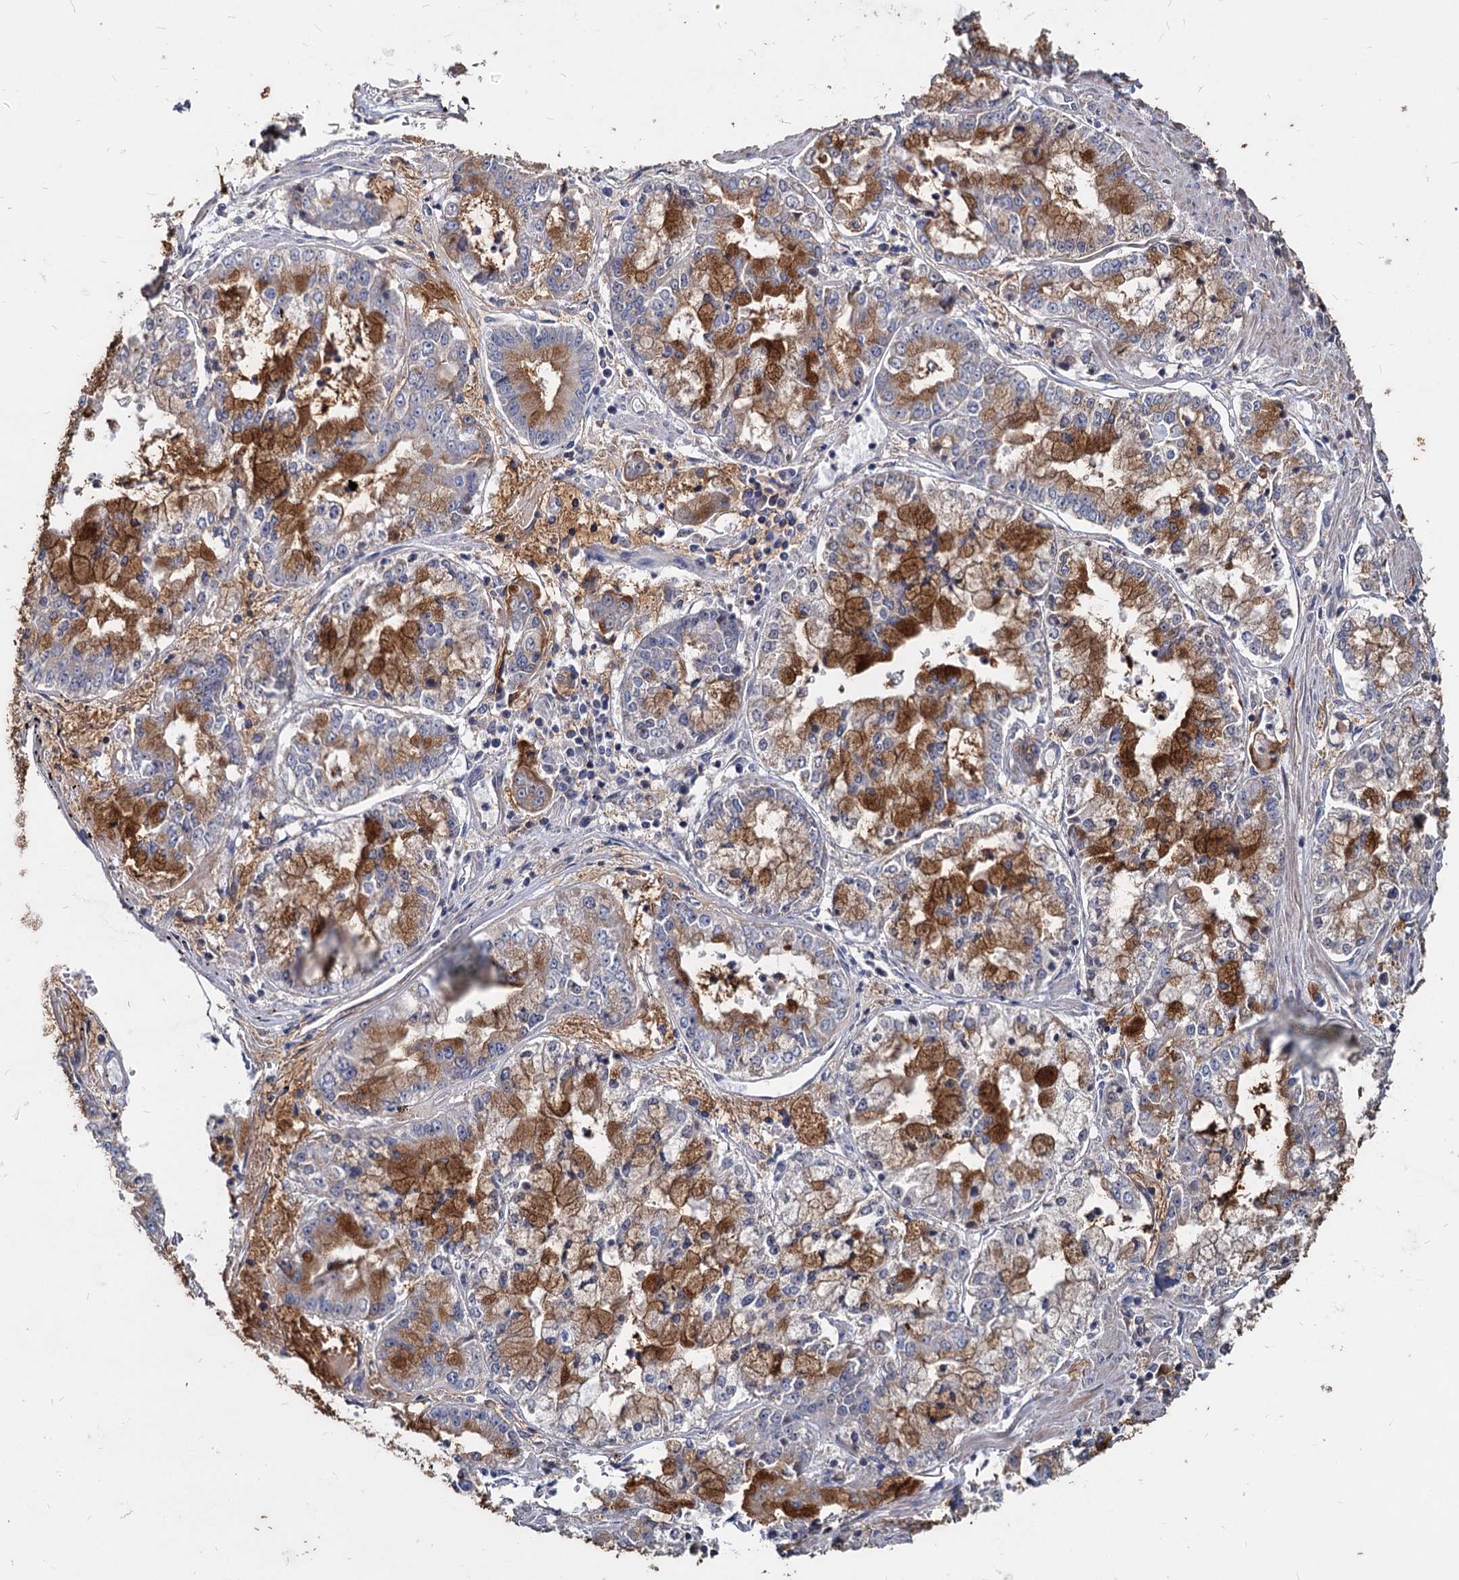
{"staining": {"intensity": "strong", "quantity": "<25%", "location": "cytoplasmic/membranous"}, "tissue": "stomach cancer", "cell_type": "Tumor cells", "image_type": "cancer", "snomed": [{"axis": "morphology", "description": "Adenocarcinoma, NOS"}, {"axis": "topography", "description": "Stomach"}], "caption": "Immunohistochemical staining of adenocarcinoma (stomach) exhibits medium levels of strong cytoplasmic/membranous protein expression in about <25% of tumor cells. (IHC, brightfield microscopy, high magnification).", "gene": "DEPDC4", "patient": {"sex": "male", "age": 76}}